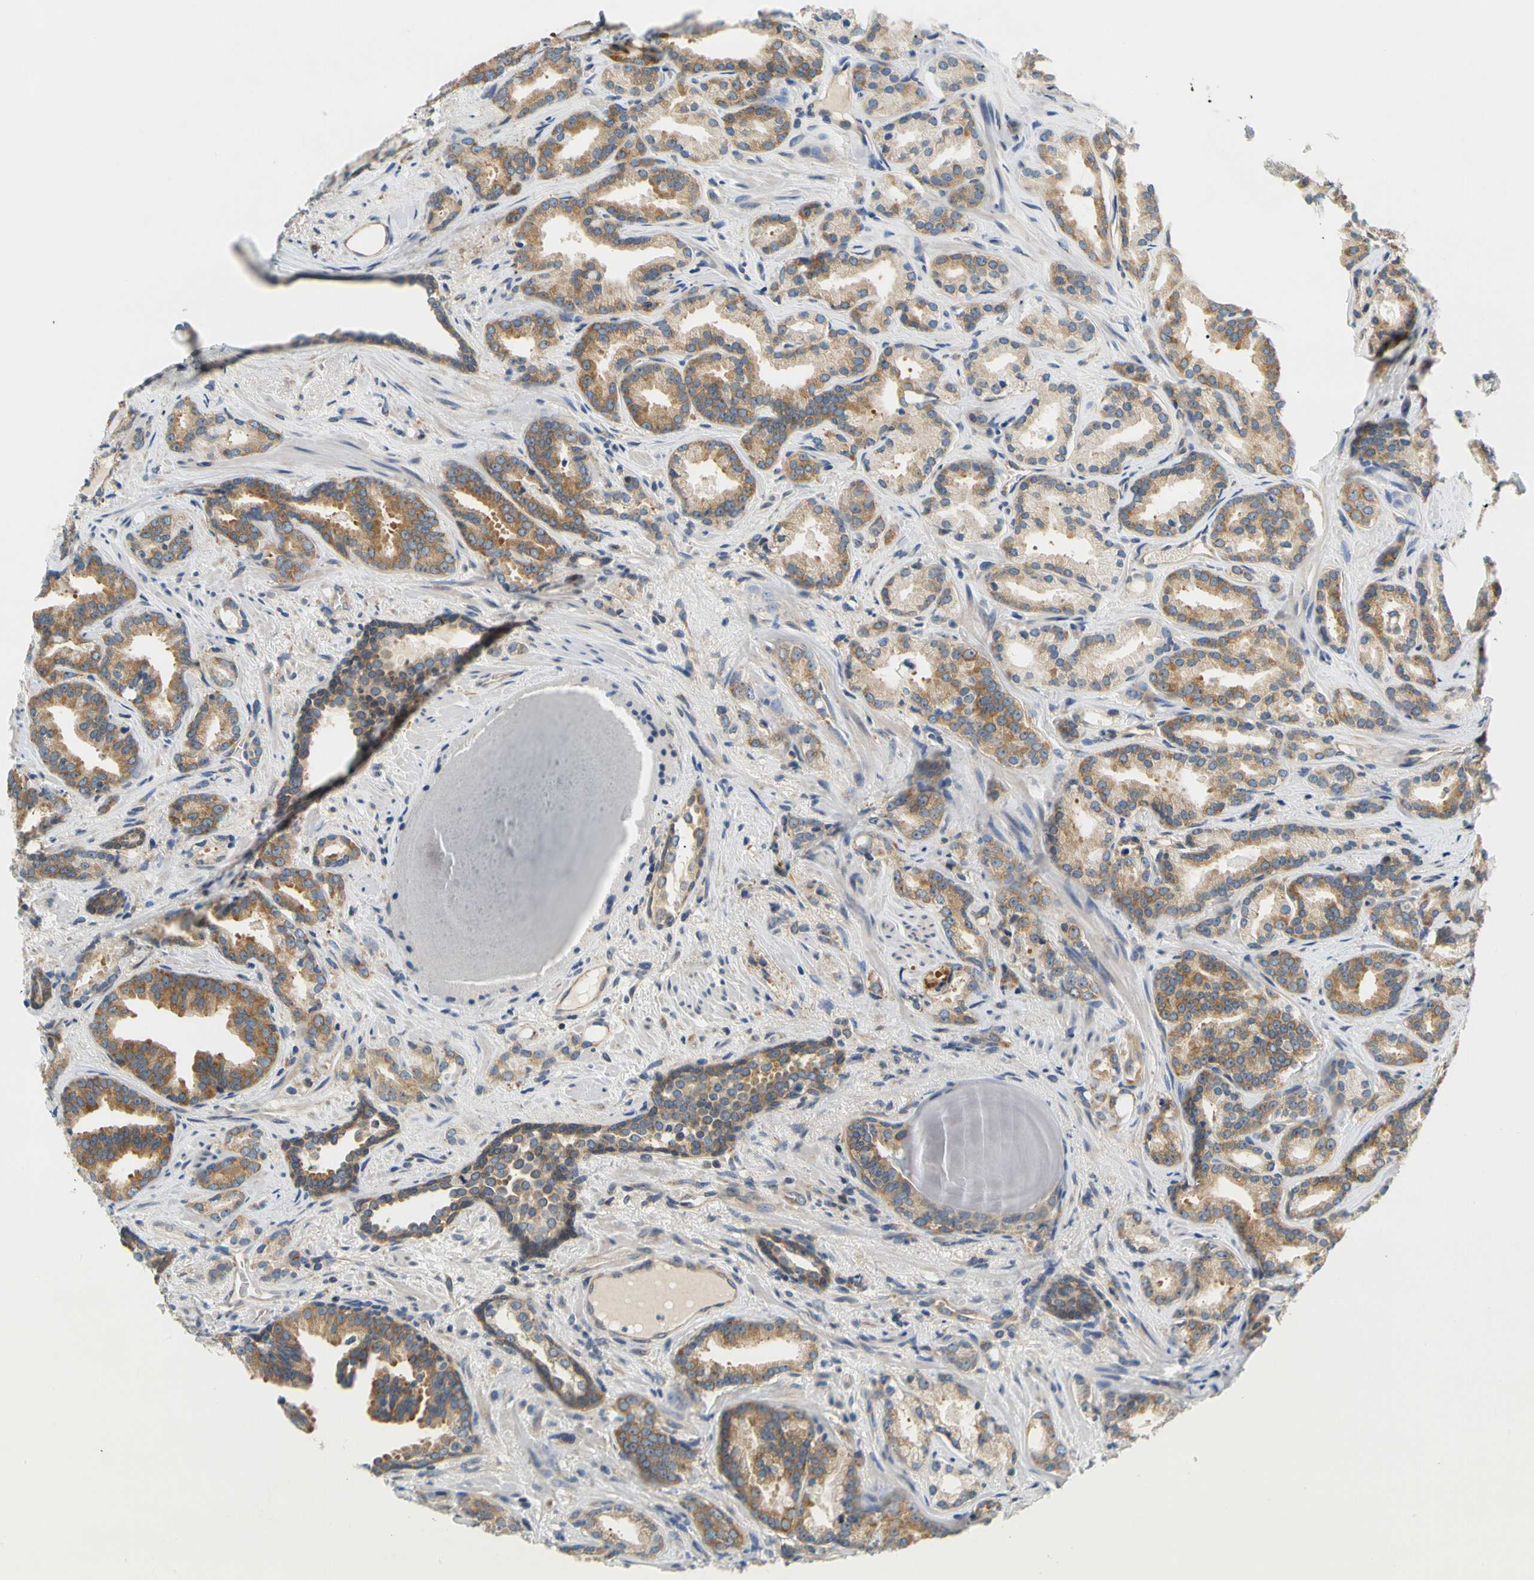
{"staining": {"intensity": "moderate", "quantity": ">75%", "location": "cytoplasmic/membranous"}, "tissue": "prostate cancer", "cell_type": "Tumor cells", "image_type": "cancer", "snomed": [{"axis": "morphology", "description": "Adenocarcinoma, Low grade"}, {"axis": "topography", "description": "Prostate"}], "caption": "Protein analysis of low-grade adenocarcinoma (prostate) tissue exhibits moderate cytoplasmic/membranous staining in about >75% of tumor cells.", "gene": "LRRC47", "patient": {"sex": "male", "age": 63}}